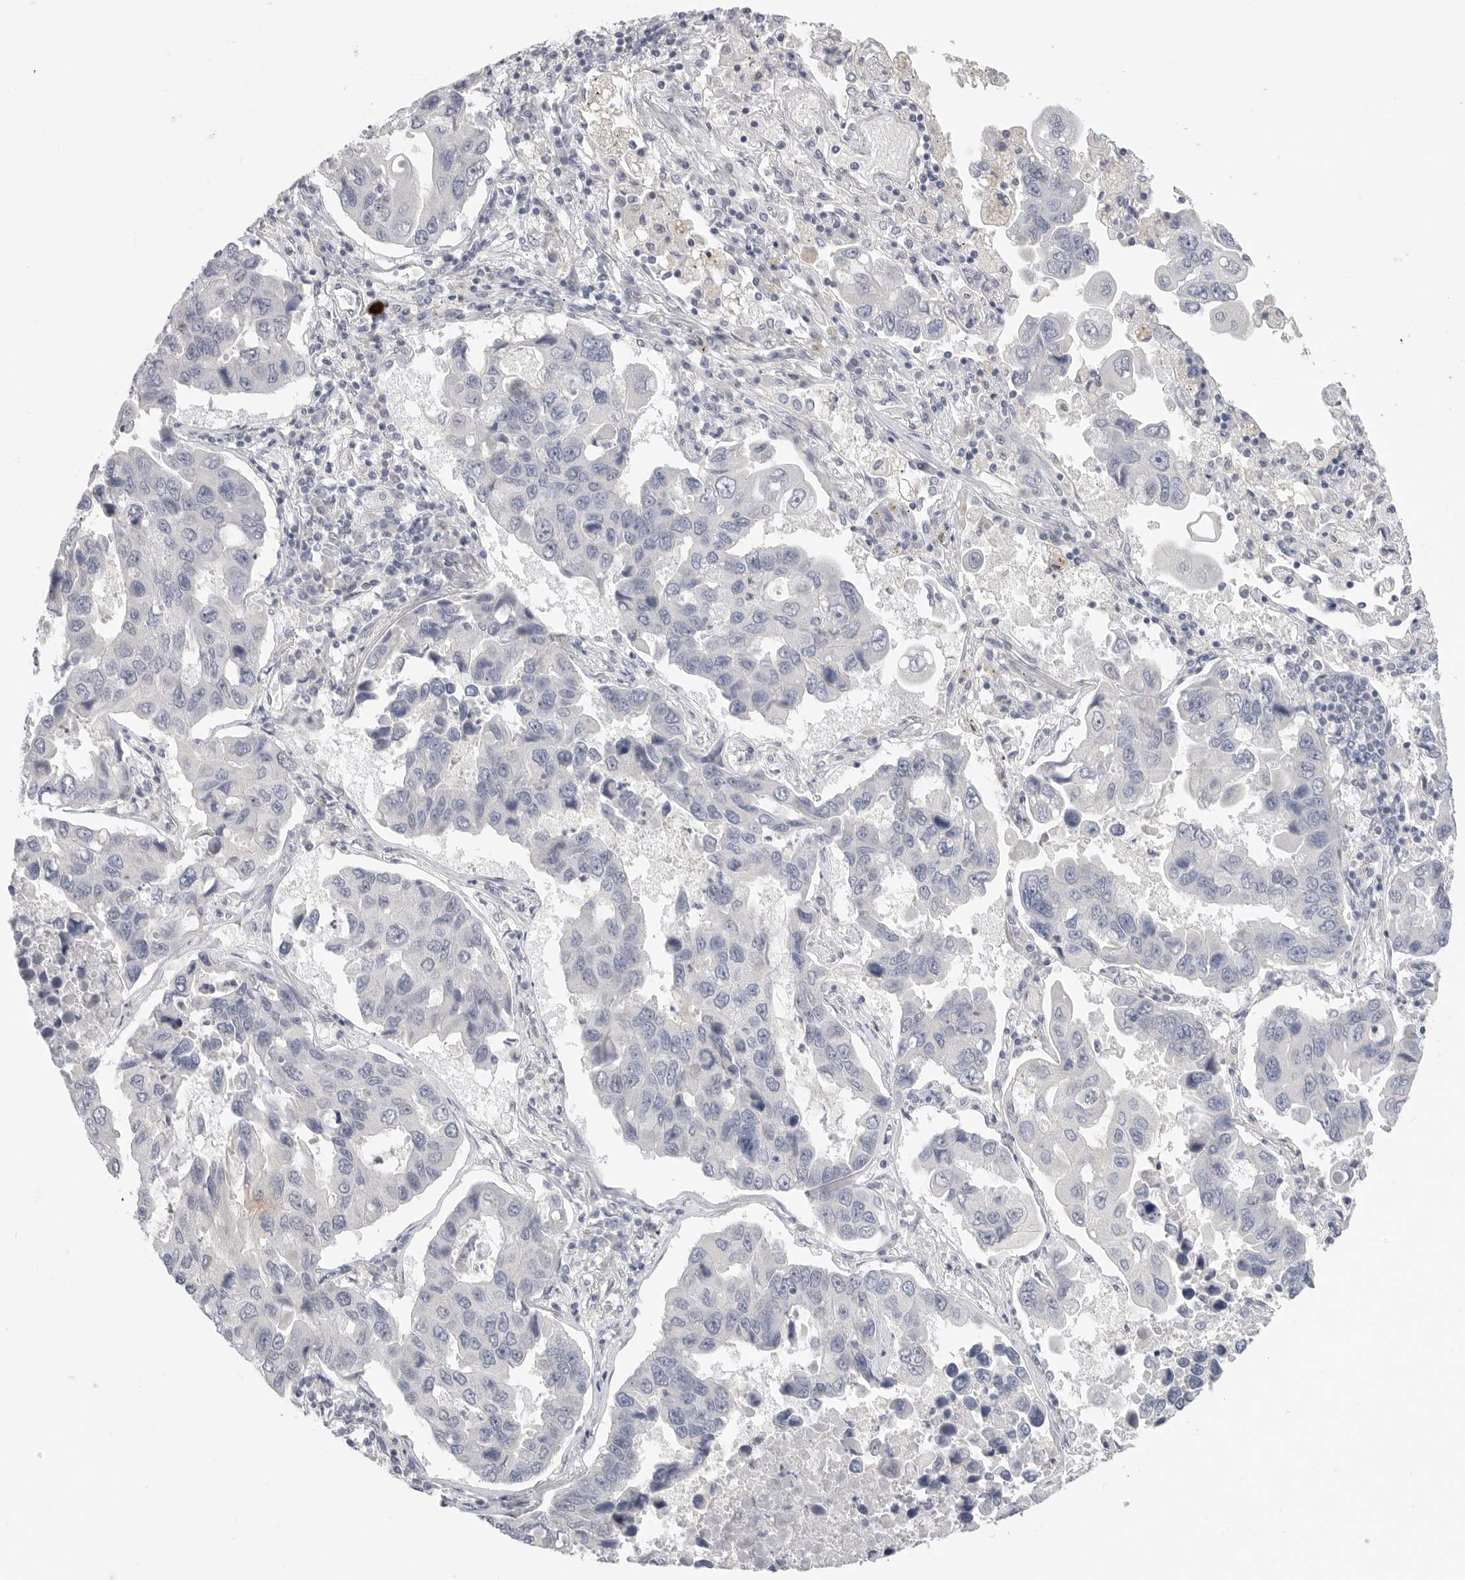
{"staining": {"intensity": "negative", "quantity": "none", "location": "none"}, "tissue": "lung cancer", "cell_type": "Tumor cells", "image_type": "cancer", "snomed": [{"axis": "morphology", "description": "Adenocarcinoma, NOS"}, {"axis": "topography", "description": "Lung"}], "caption": "IHC histopathology image of neoplastic tissue: human lung cancer (adenocarcinoma) stained with DAB (3,3'-diaminobenzidine) displays no significant protein staining in tumor cells. (Stains: DAB (3,3'-diaminobenzidine) IHC with hematoxylin counter stain, Microscopy: brightfield microscopy at high magnification).", "gene": "FBN2", "patient": {"sex": "male", "age": 64}}